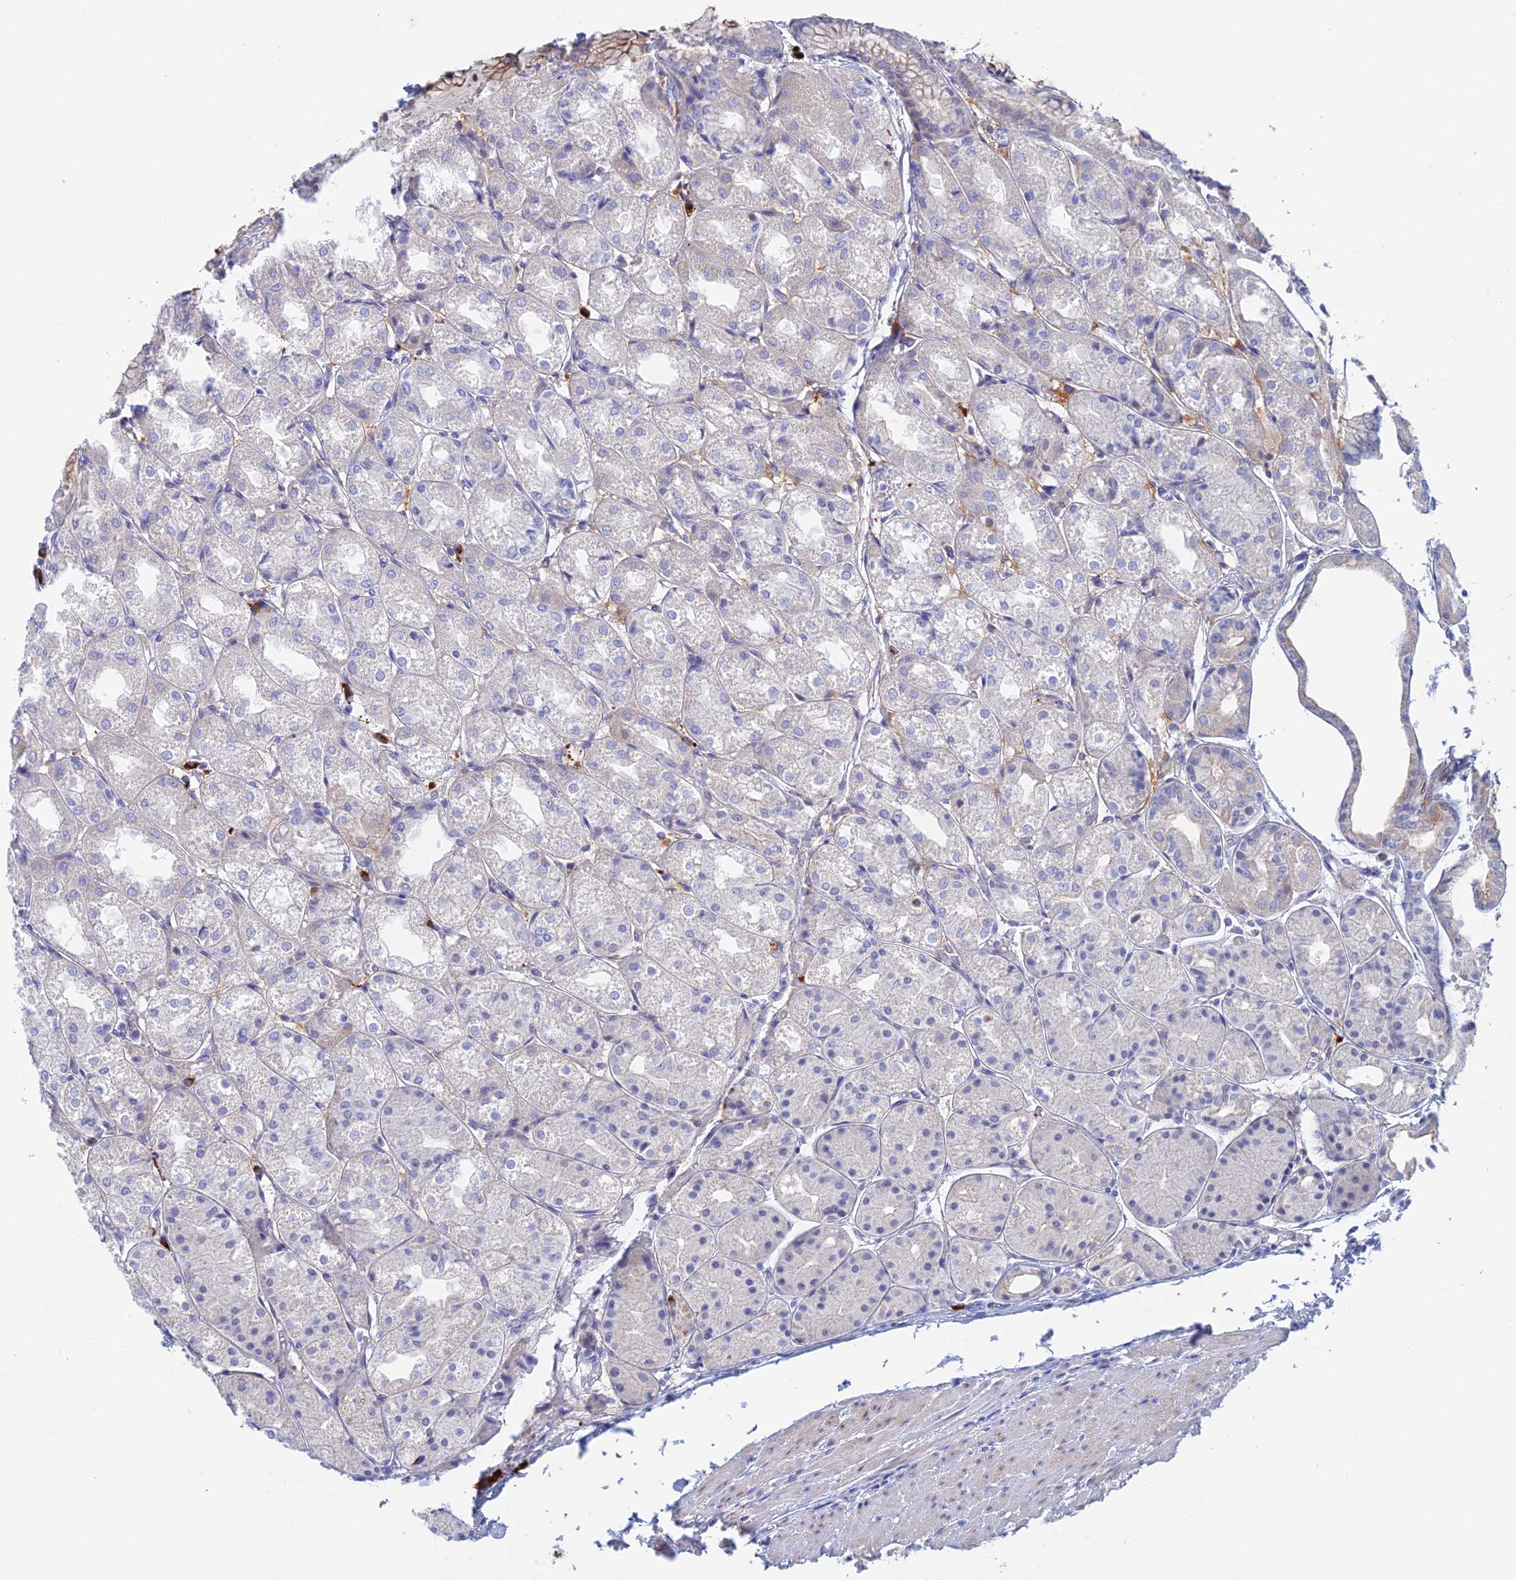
{"staining": {"intensity": "moderate", "quantity": "<25%", "location": "cytoplasmic/membranous"}, "tissue": "stomach", "cell_type": "Glandular cells", "image_type": "normal", "snomed": [{"axis": "morphology", "description": "Normal tissue, NOS"}, {"axis": "topography", "description": "Stomach, upper"}], "caption": "A brown stain highlights moderate cytoplasmic/membranous expression of a protein in glandular cells of benign human stomach. The staining was performed using DAB, with brown indicating positive protein expression. Nuclei are stained blue with hematoxylin.", "gene": "CEP152", "patient": {"sex": "male", "age": 72}}